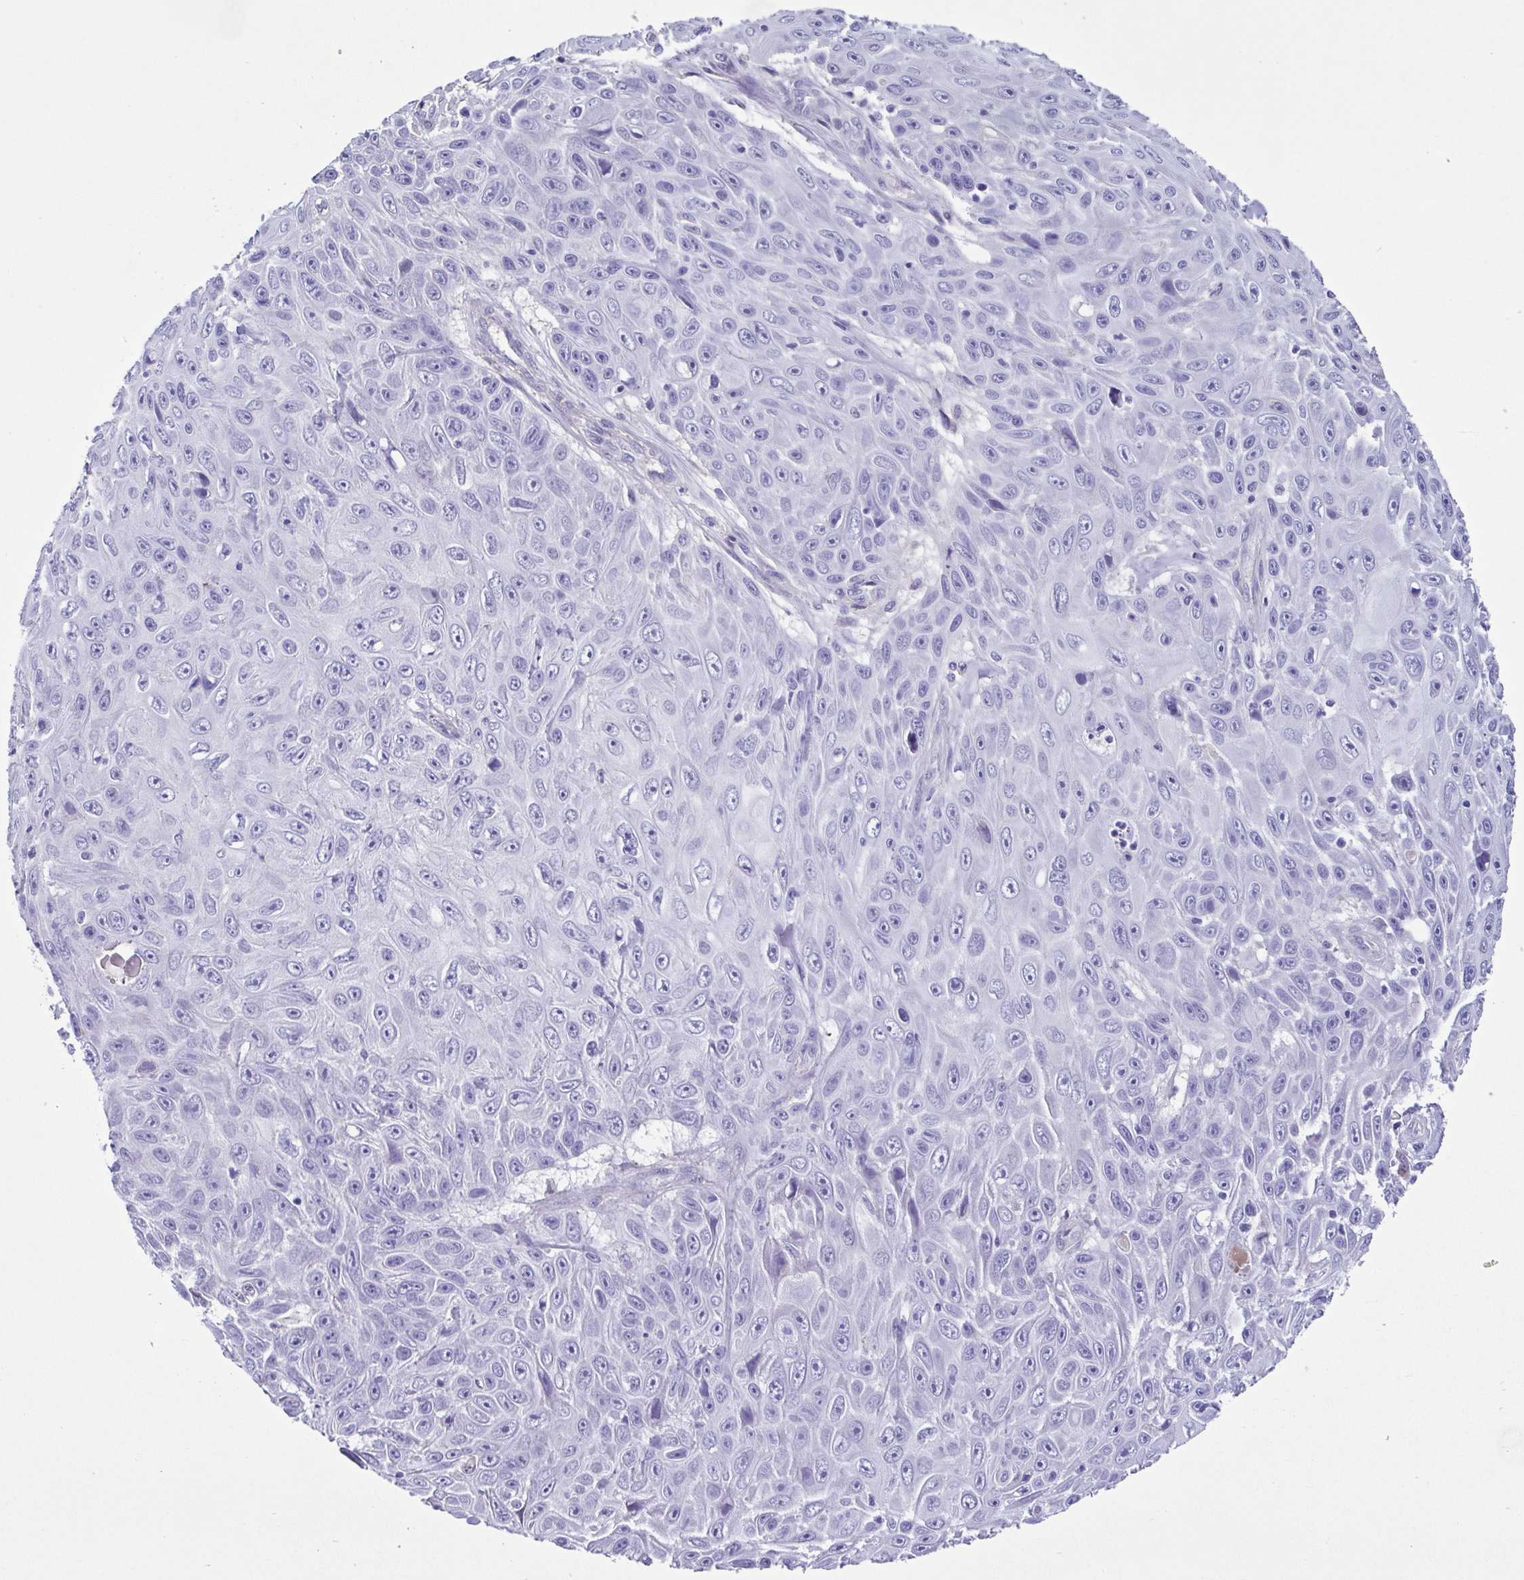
{"staining": {"intensity": "negative", "quantity": "none", "location": "none"}, "tissue": "skin cancer", "cell_type": "Tumor cells", "image_type": "cancer", "snomed": [{"axis": "morphology", "description": "Squamous cell carcinoma, NOS"}, {"axis": "topography", "description": "Skin"}], "caption": "Protein analysis of skin squamous cell carcinoma demonstrates no significant staining in tumor cells.", "gene": "CYP11B1", "patient": {"sex": "male", "age": 82}}